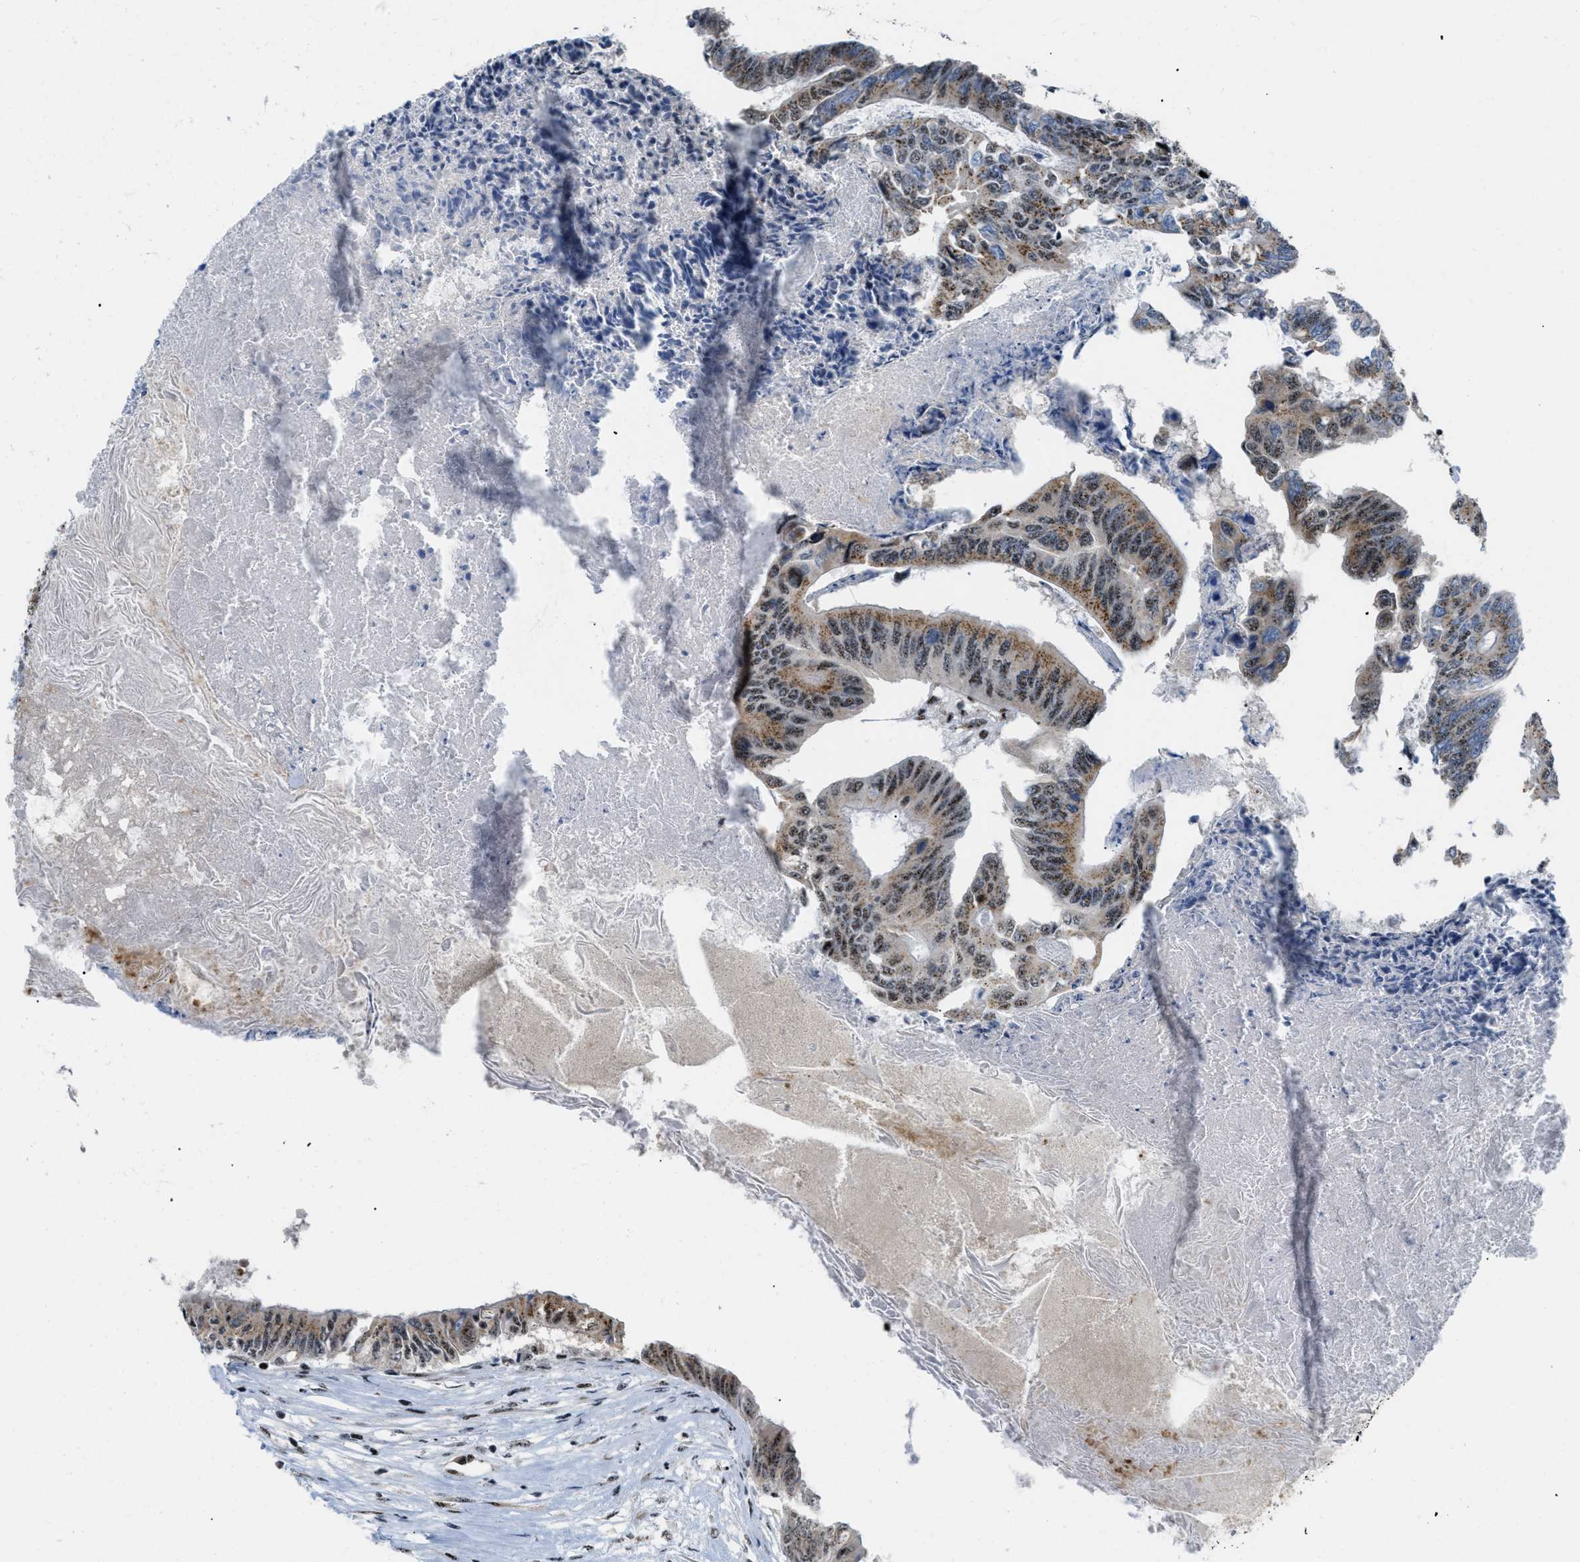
{"staining": {"intensity": "moderate", "quantity": "<25%", "location": "cytoplasmic/membranous,nuclear"}, "tissue": "colorectal cancer", "cell_type": "Tumor cells", "image_type": "cancer", "snomed": [{"axis": "morphology", "description": "Adenocarcinoma, NOS"}, {"axis": "topography", "description": "Rectum"}], "caption": "Tumor cells reveal low levels of moderate cytoplasmic/membranous and nuclear staining in approximately <25% of cells in adenocarcinoma (colorectal).", "gene": "CDR2", "patient": {"sex": "male", "age": 63}}